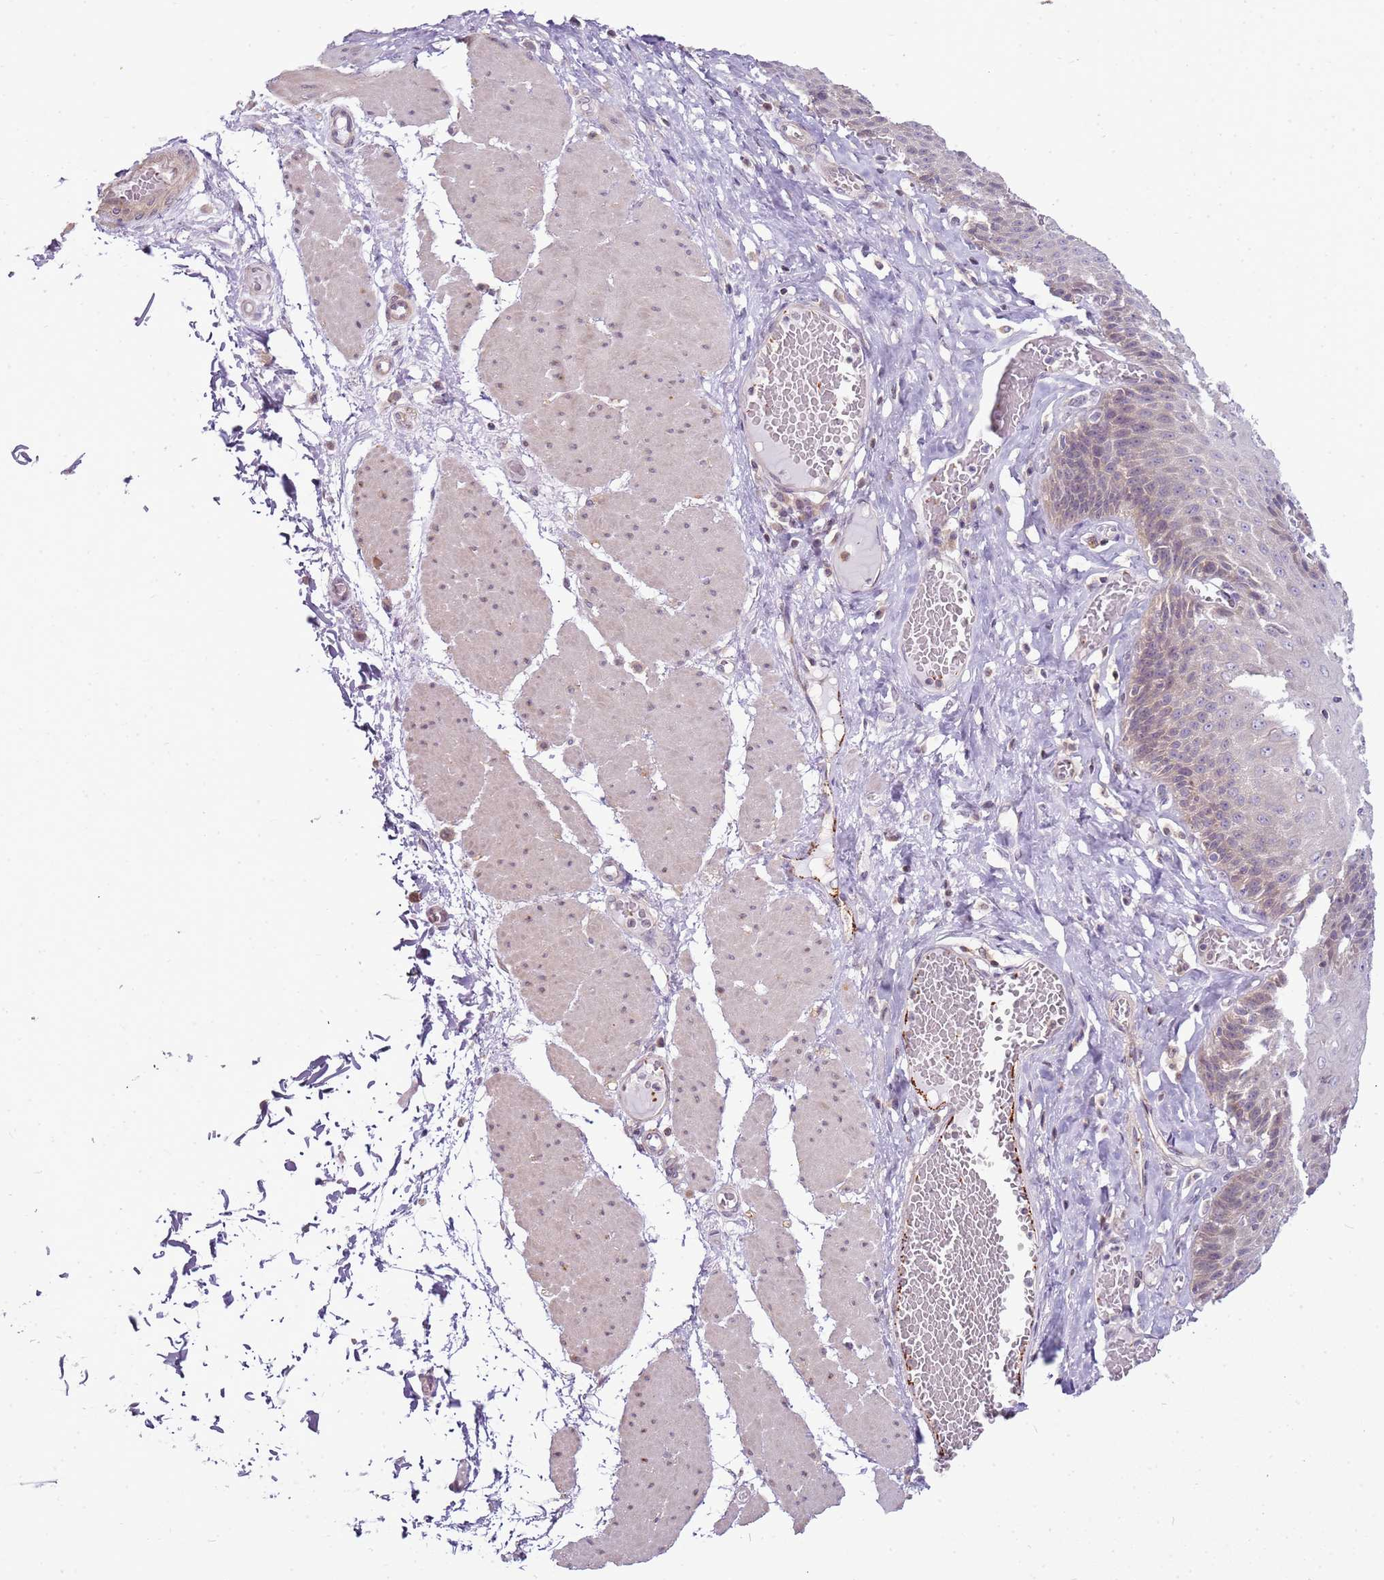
{"staining": {"intensity": "weak", "quantity": "<25%", "location": "cytoplasmic/membranous"}, "tissue": "esophagus", "cell_type": "Squamous epithelial cells", "image_type": "normal", "snomed": [{"axis": "morphology", "description": "Normal tissue, NOS"}, {"axis": "topography", "description": "Esophagus"}], "caption": "Immunohistochemistry (IHC) histopathology image of unremarkable esophagus stained for a protein (brown), which displays no staining in squamous epithelial cells.", "gene": "CAPN7", "patient": {"sex": "male", "age": 60}}